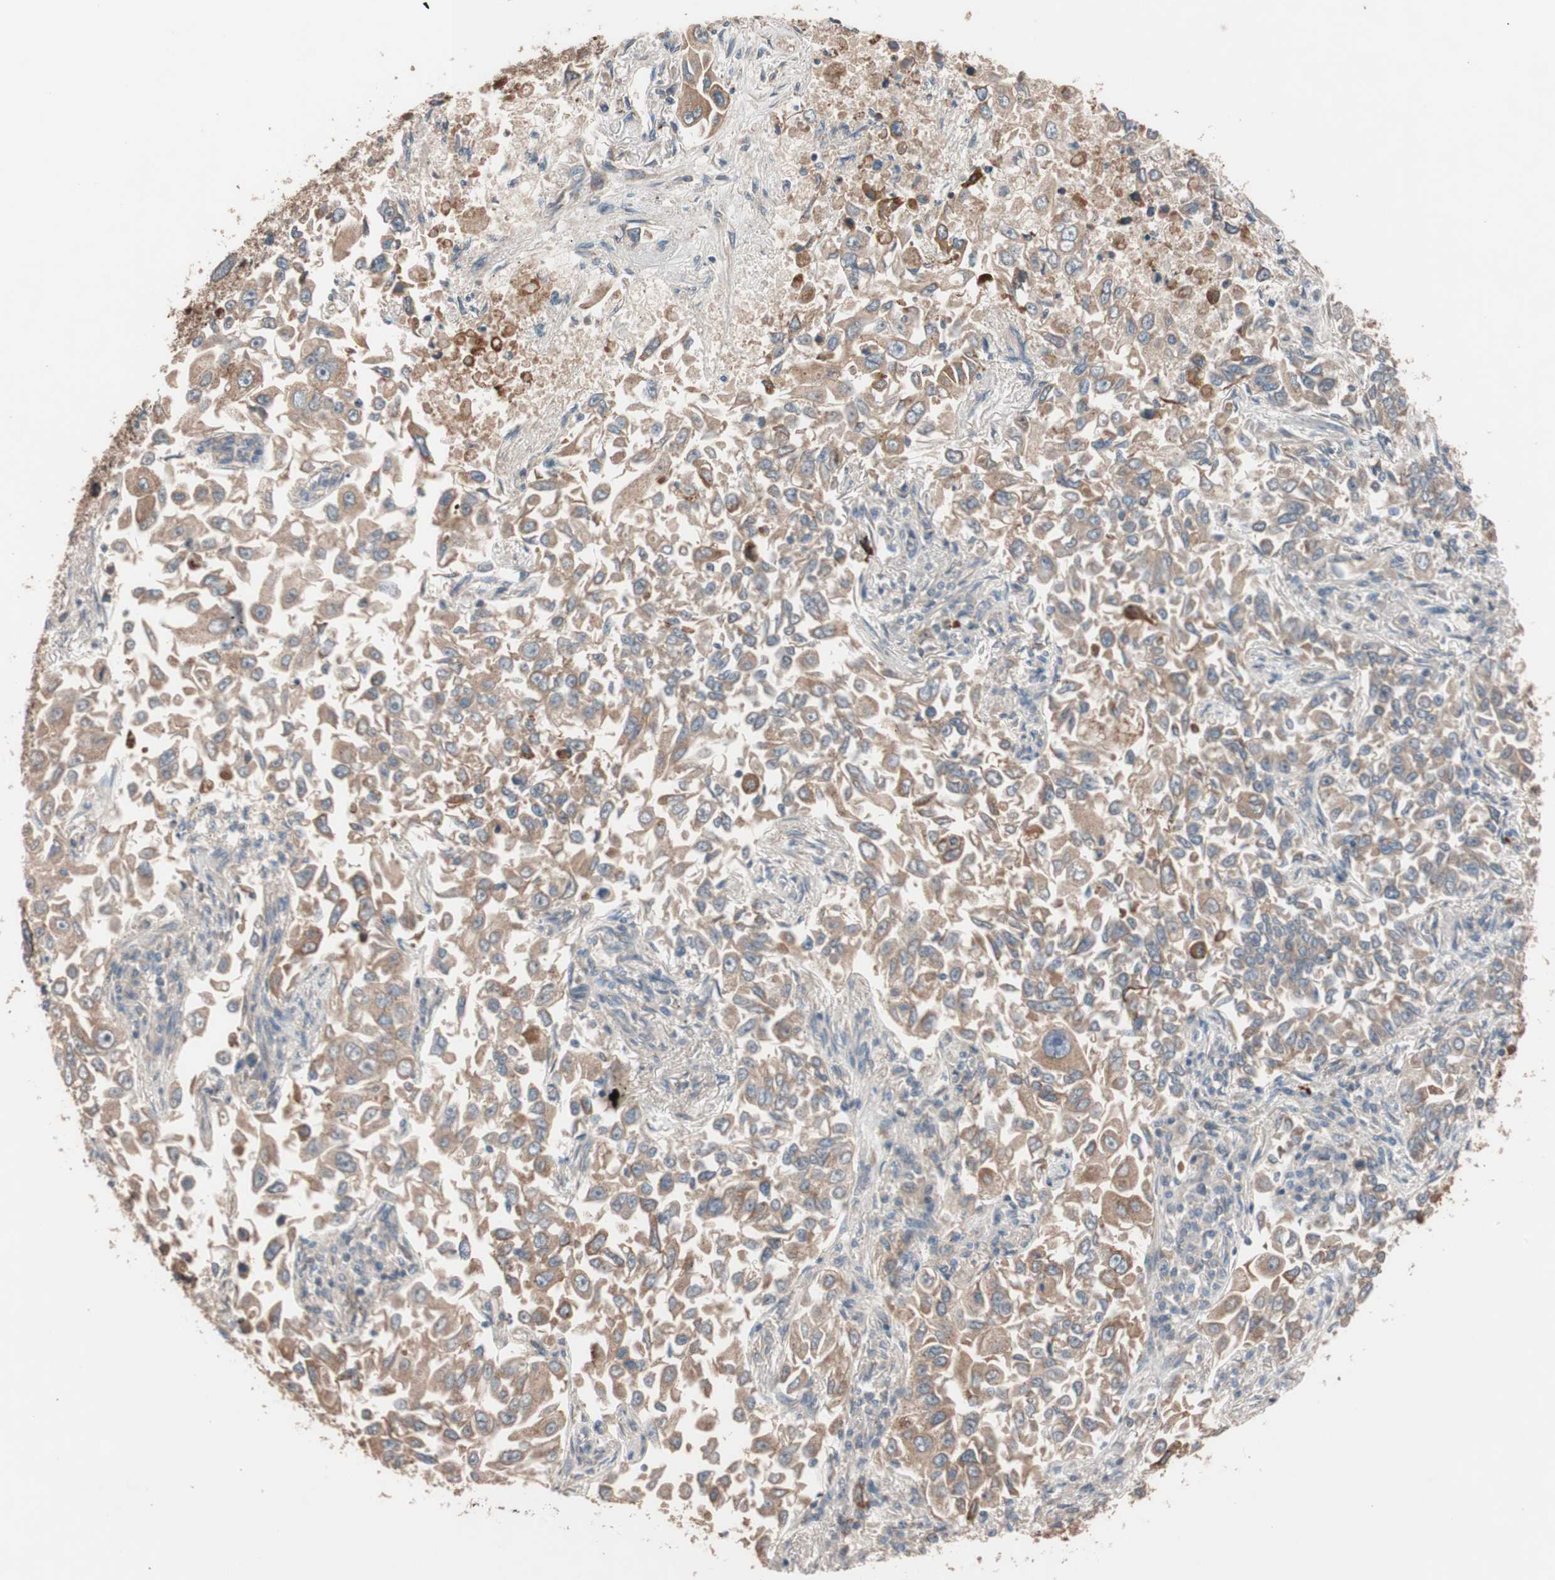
{"staining": {"intensity": "moderate", "quantity": ">75%", "location": "cytoplasmic/membranous"}, "tissue": "lung cancer", "cell_type": "Tumor cells", "image_type": "cancer", "snomed": [{"axis": "morphology", "description": "Adenocarcinoma, NOS"}, {"axis": "topography", "description": "Lung"}], "caption": "A histopathology image of human lung adenocarcinoma stained for a protein reveals moderate cytoplasmic/membranous brown staining in tumor cells.", "gene": "SDC4", "patient": {"sex": "male", "age": 84}}